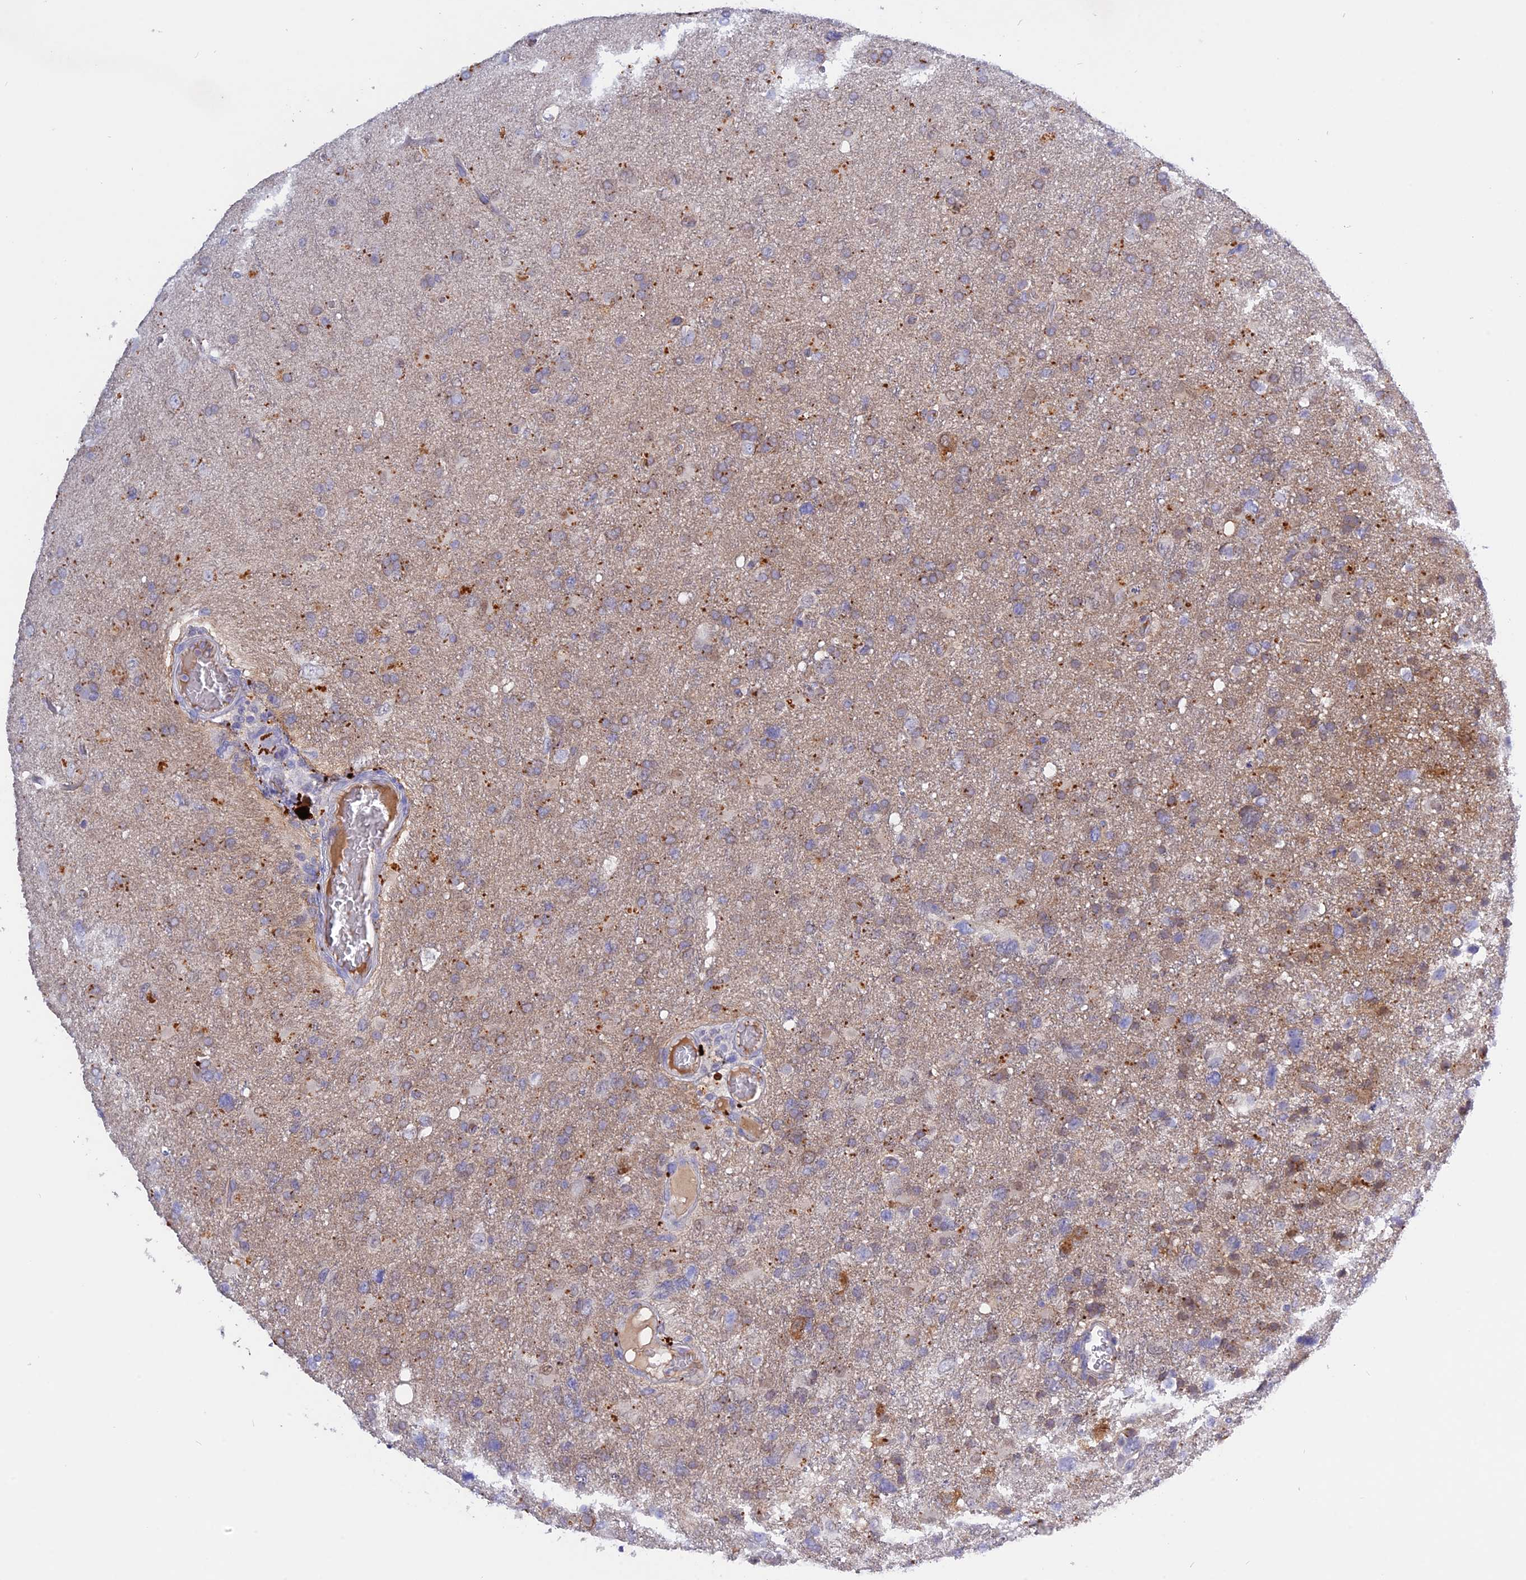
{"staining": {"intensity": "weak", "quantity": ">75%", "location": "cytoplasmic/membranous"}, "tissue": "glioma", "cell_type": "Tumor cells", "image_type": "cancer", "snomed": [{"axis": "morphology", "description": "Glioma, malignant, High grade"}, {"axis": "topography", "description": "Brain"}], "caption": "Protein staining by immunohistochemistry reveals weak cytoplasmic/membranous staining in approximately >75% of tumor cells in glioma.", "gene": "GK5", "patient": {"sex": "male", "age": 61}}